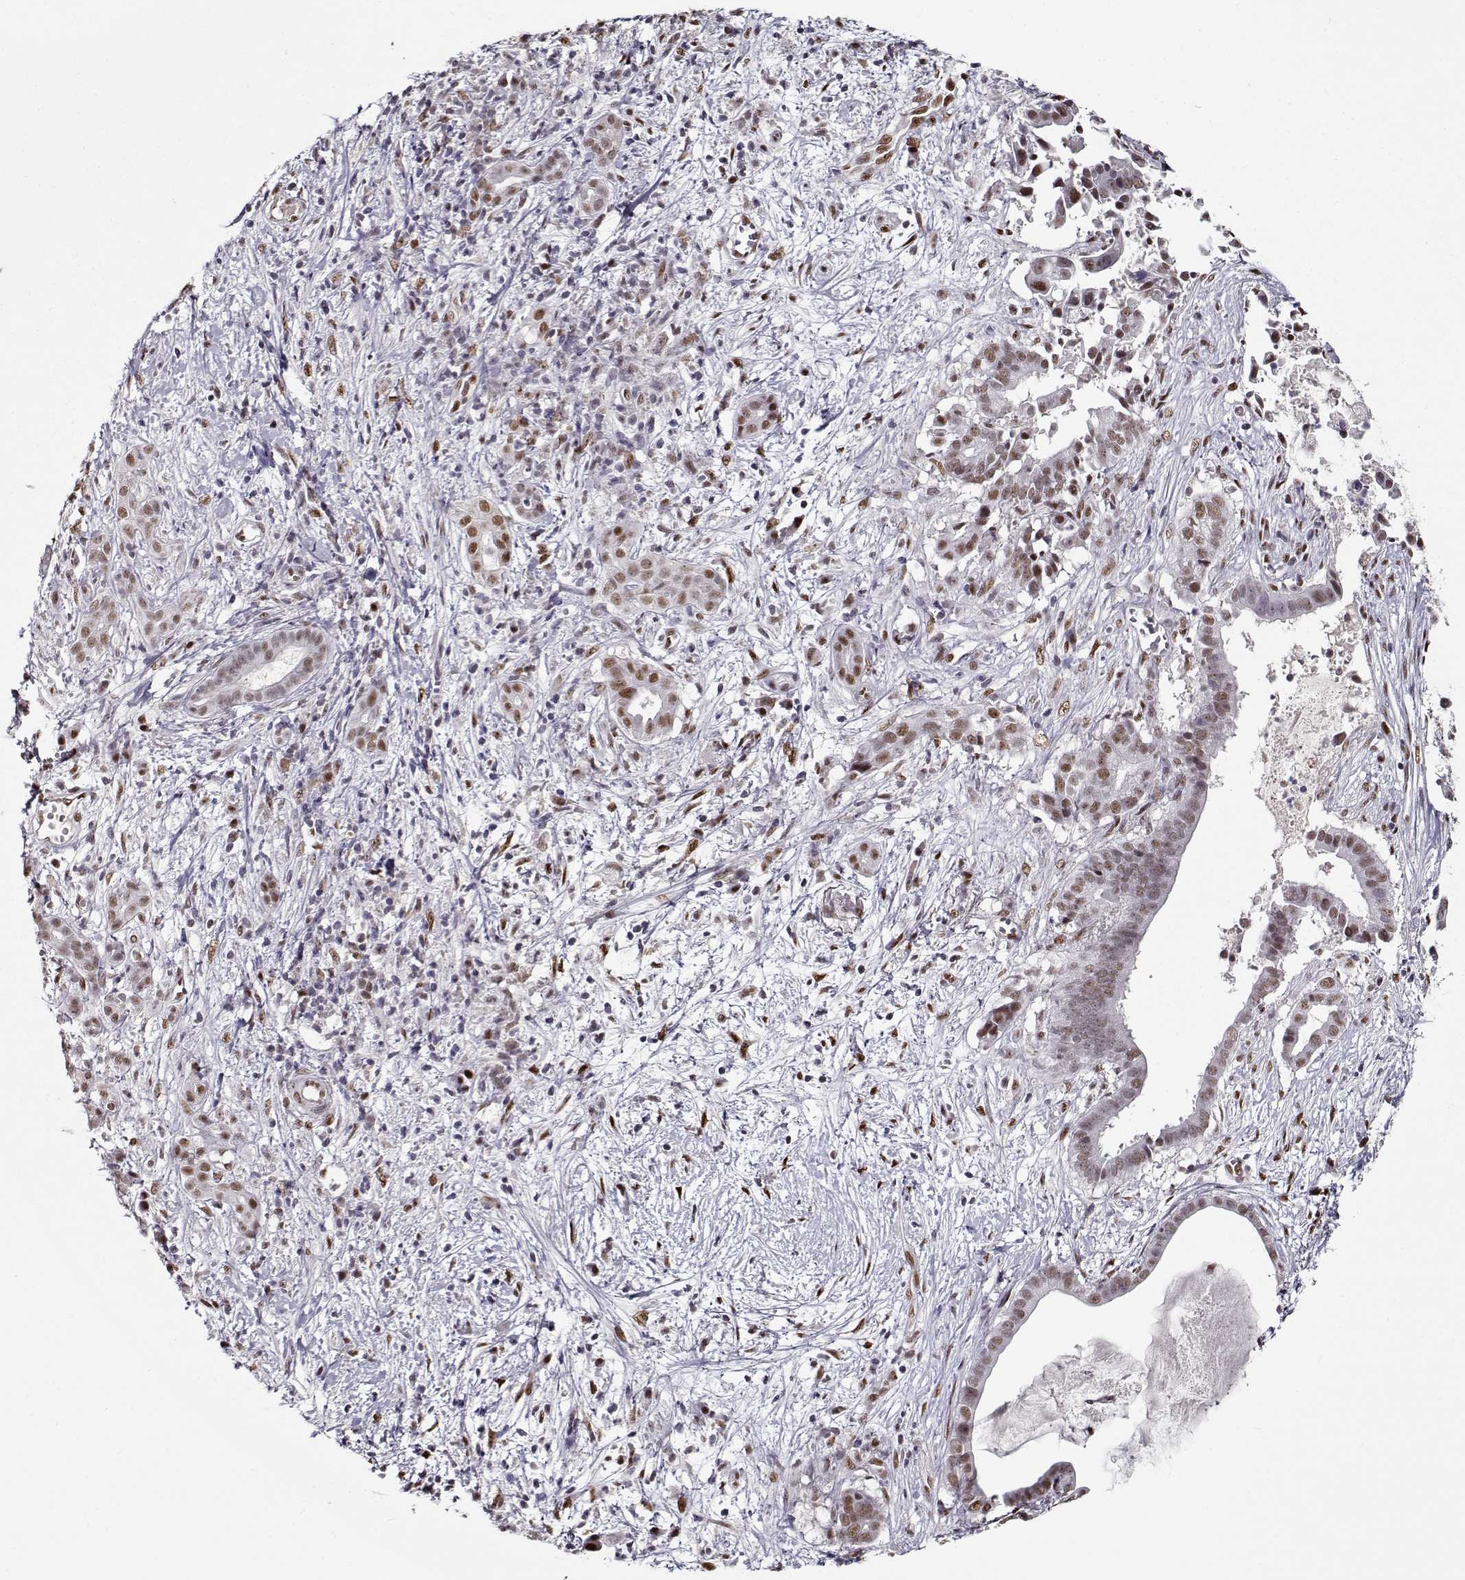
{"staining": {"intensity": "moderate", "quantity": "25%-75%", "location": "nuclear"}, "tissue": "pancreatic cancer", "cell_type": "Tumor cells", "image_type": "cancer", "snomed": [{"axis": "morphology", "description": "Adenocarcinoma, NOS"}, {"axis": "topography", "description": "Pancreas"}], "caption": "A photomicrograph of pancreatic cancer (adenocarcinoma) stained for a protein exhibits moderate nuclear brown staining in tumor cells.", "gene": "PRMT8", "patient": {"sex": "male", "age": 61}}